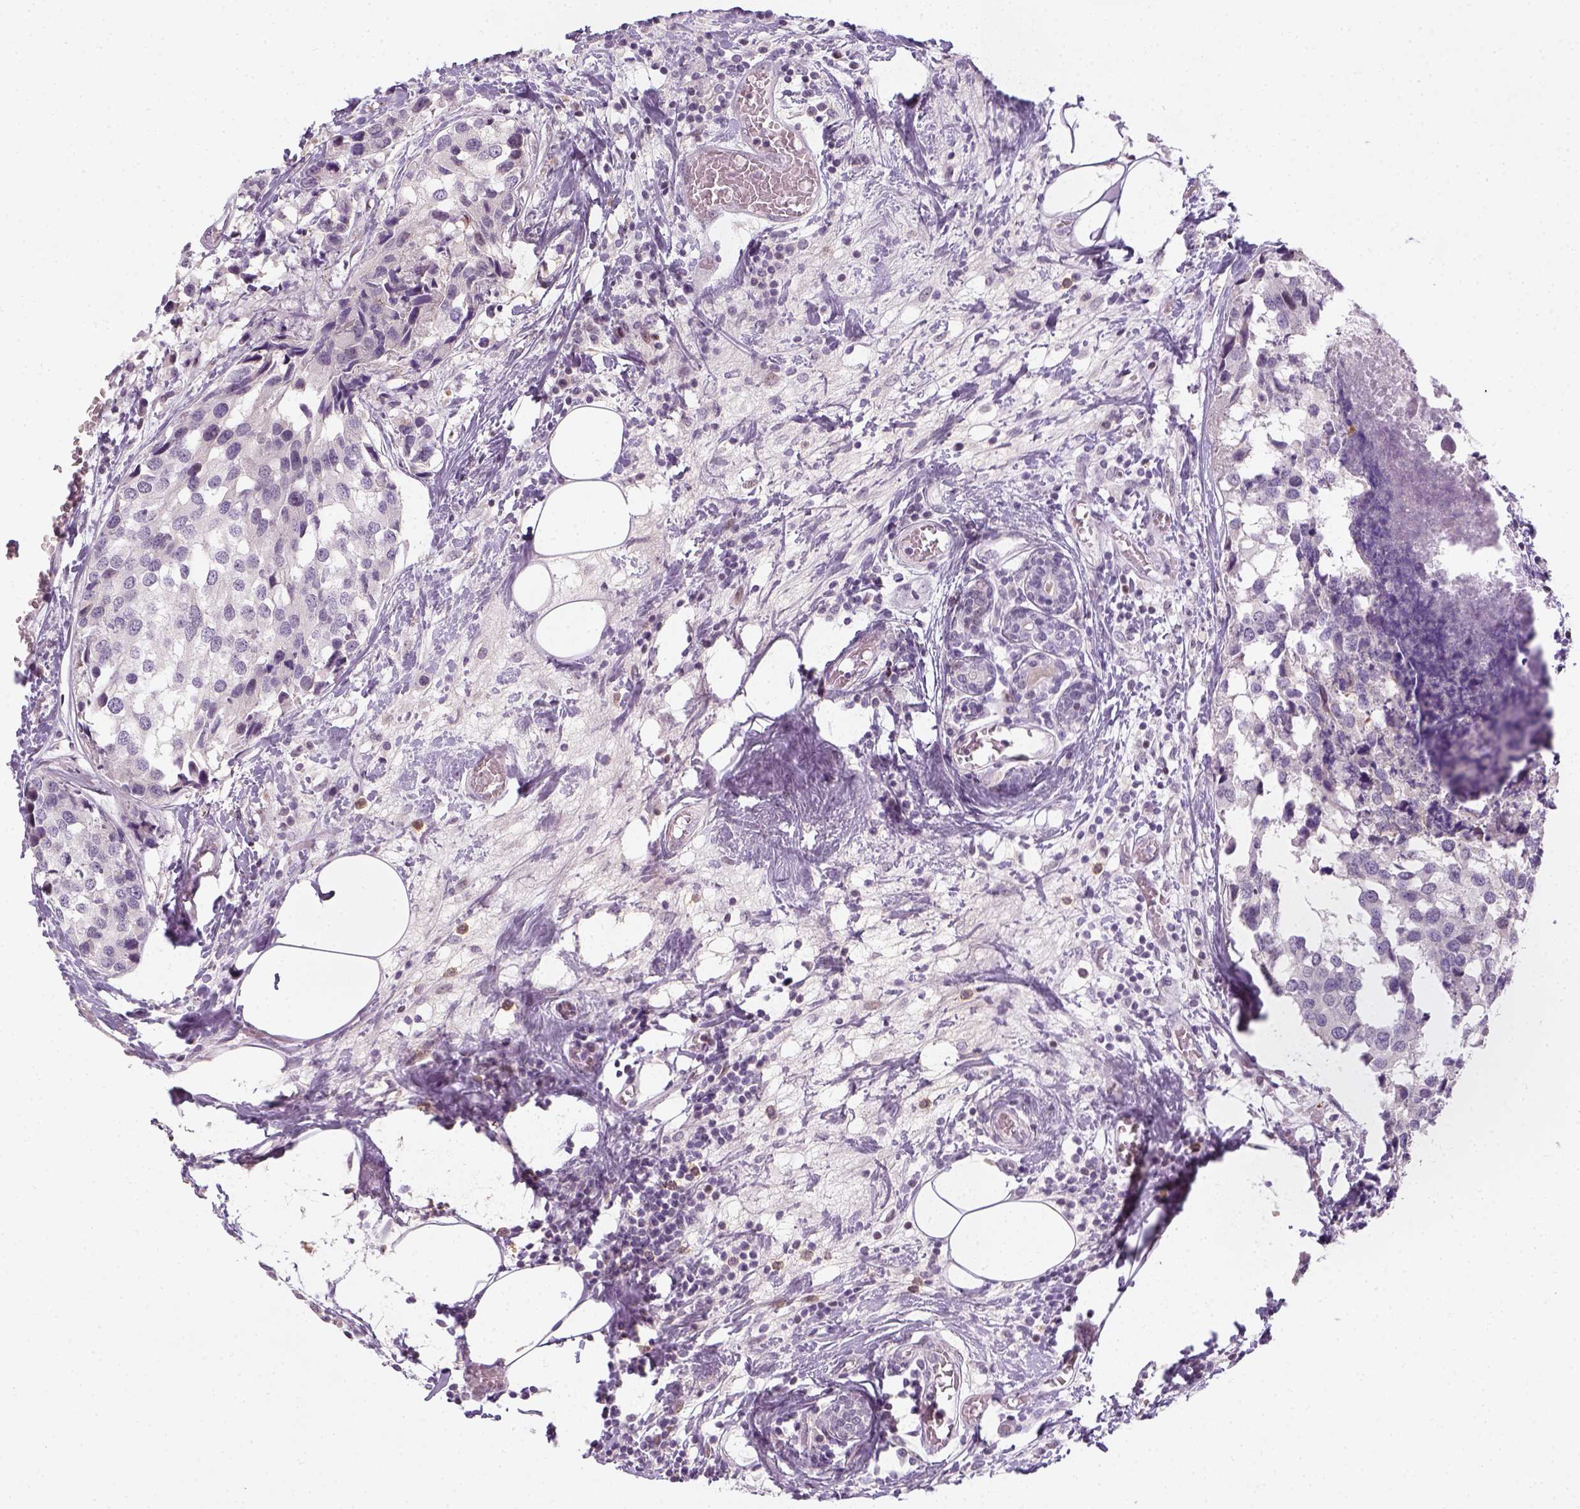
{"staining": {"intensity": "negative", "quantity": "none", "location": "none"}, "tissue": "breast cancer", "cell_type": "Tumor cells", "image_type": "cancer", "snomed": [{"axis": "morphology", "description": "Lobular carcinoma"}, {"axis": "topography", "description": "Breast"}], "caption": "Tumor cells show no significant protein staining in lobular carcinoma (breast).", "gene": "MAGEB3", "patient": {"sex": "female", "age": 59}}